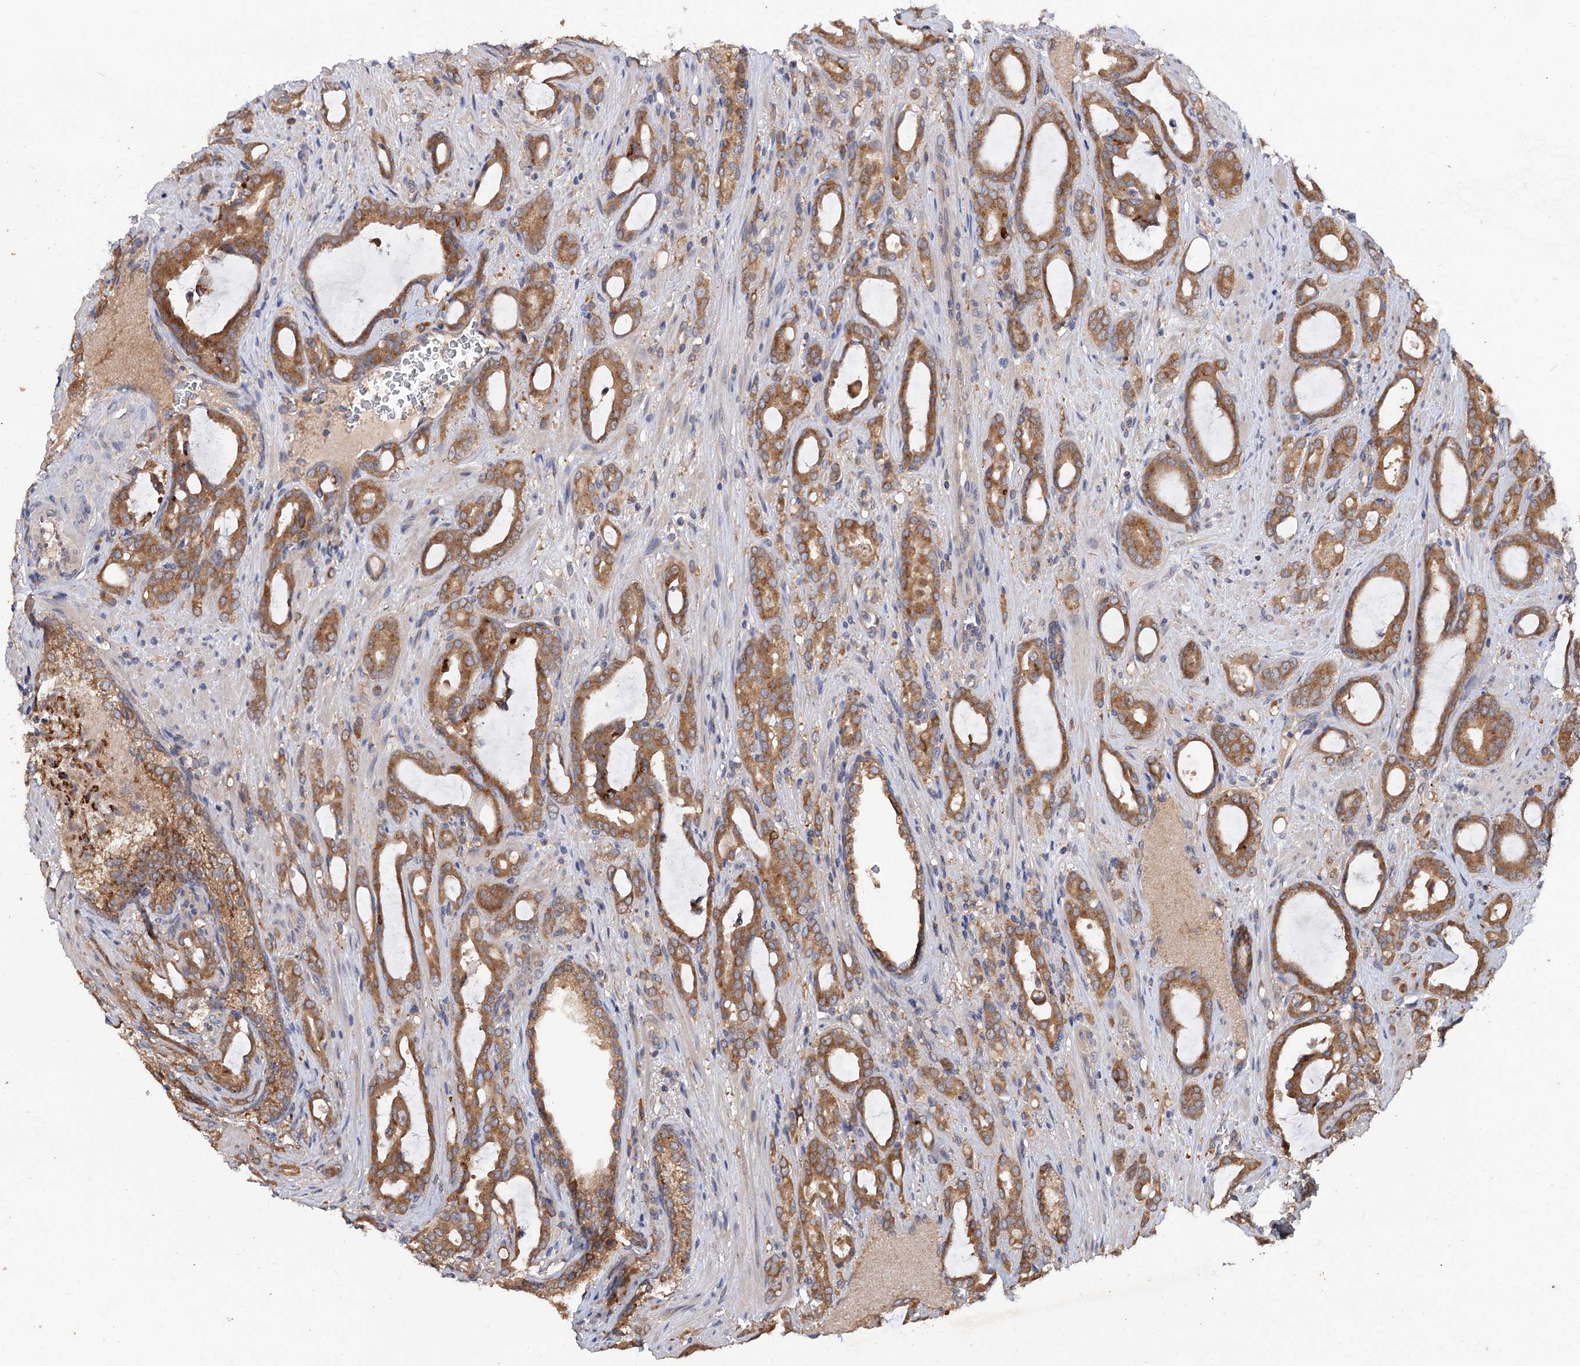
{"staining": {"intensity": "moderate", "quantity": ">75%", "location": "cytoplasmic/membranous"}, "tissue": "prostate cancer", "cell_type": "Tumor cells", "image_type": "cancer", "snomed": [{"axis": "morphology", "description": "Adenocarcinoma, High grade"}, {"axis": "topography", "description": "Prostate"}], "caption": "Human prostate cancer (adenocarcinoma (high-grade)) stained with a brown dye demonstrates moderate cytoplasmic/membranous positive staining in approximately >75% of tumor cells.", "gene": "NUDCD2", "patient": {"sex": "male", "age": 72}}